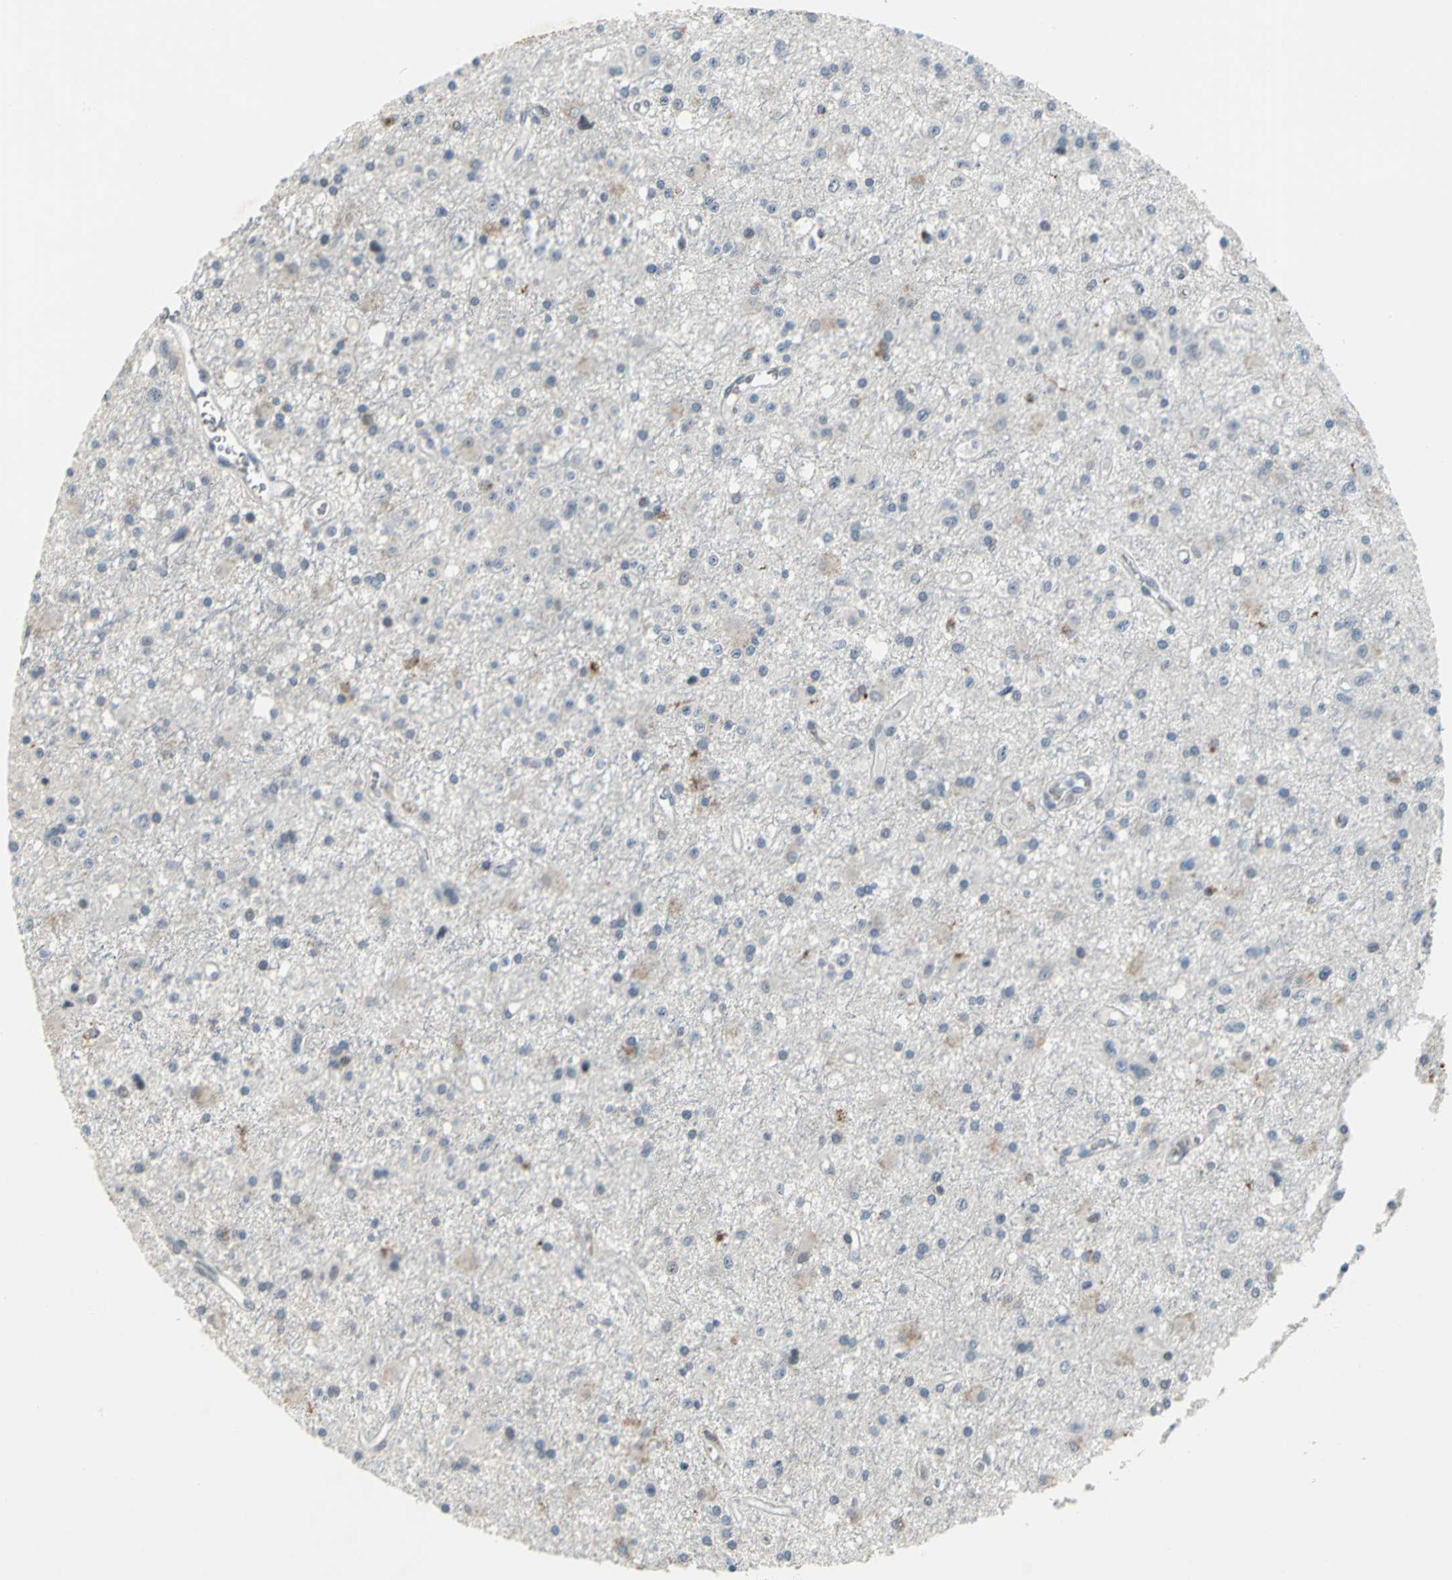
{"staining": {"intensity": "weak", "quantity": "25%-75%", "location": "nuclear"}, "tissue": "glioma", "cell_type": "Tumor cells", "image_type": "cancer", "snomed": [{"axis": "morphology", "description": "Glioma, malignant, Low grade"}, {"axis": "topography", "description": "Brain"}], "caption": "A low amount of weak nuclear expression is identified in approximately 25%-75% of tumor cells in malignant glioma (low-grade) tissue. The staining was performed using DAB (3,3'-diaminobenzidine) to visualize the protein expression in brown, while the nuclei were stained in blue with hematoxylin (Magnification: 20x).", "gene": "GLI3", "patient": {"sex": "male", "age": 58}}